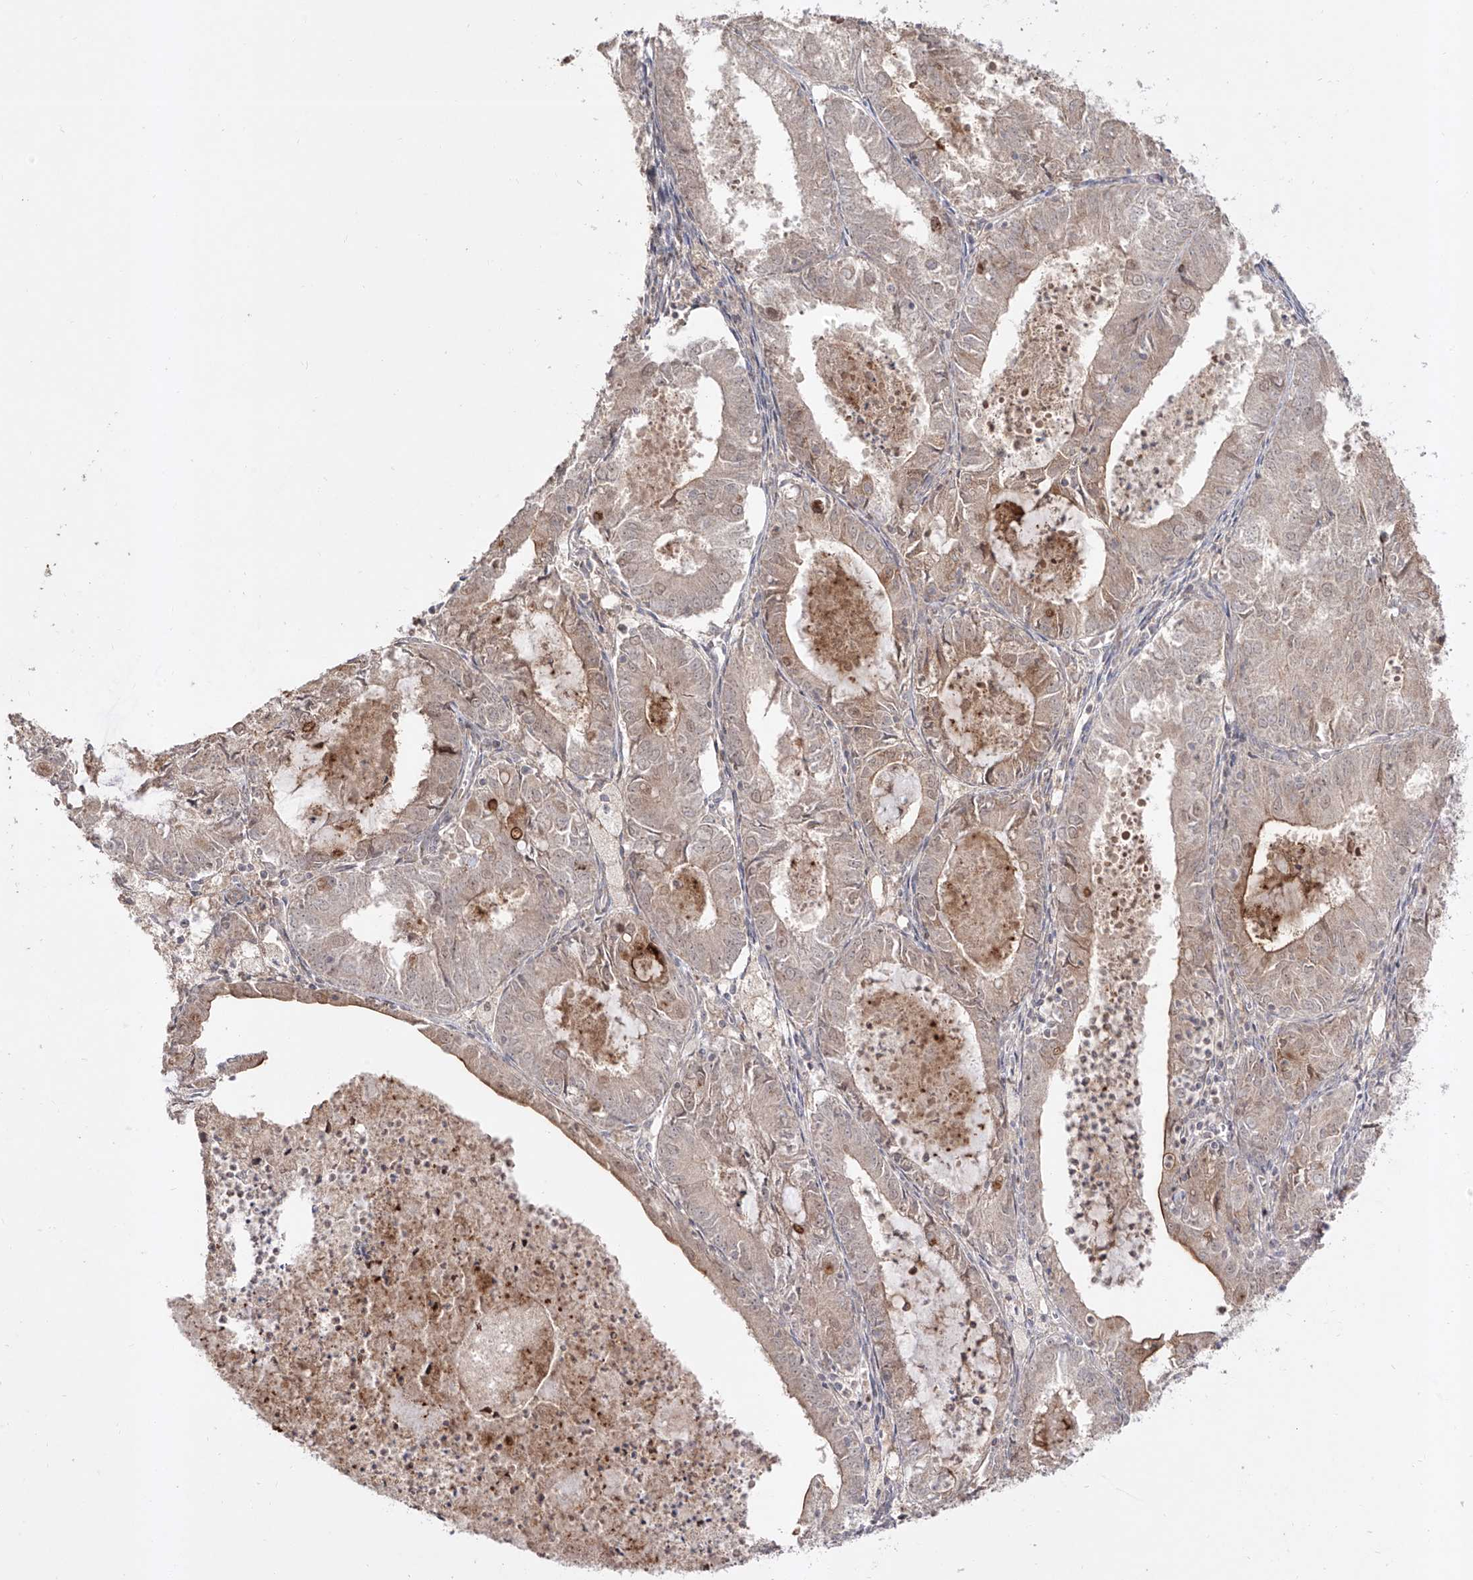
{"staining": {"intensity": "weak", "quantity": "25%-75%", "location": "cytoplasmic/membranous,nuclear"}, "tissue": "endometrial cancer", "cell_type": "Tumor cells", "image_type": "cancer", "snomed": [{"axis": "morphology", "description": "Adenocarcinoma, NOS"}, {"axis": "topography", "description": "Endometrium"}], "caption": "Immunohistochemical staining of human endometrial cancer (adenocarcinoma) demonstrates low levels of weak cytoplasmic/membranous and nuclear positivity in about 25%-75% of tumor cells.", "gene": "KDM1B", "patient": {"sex": "female", "age": 57}}